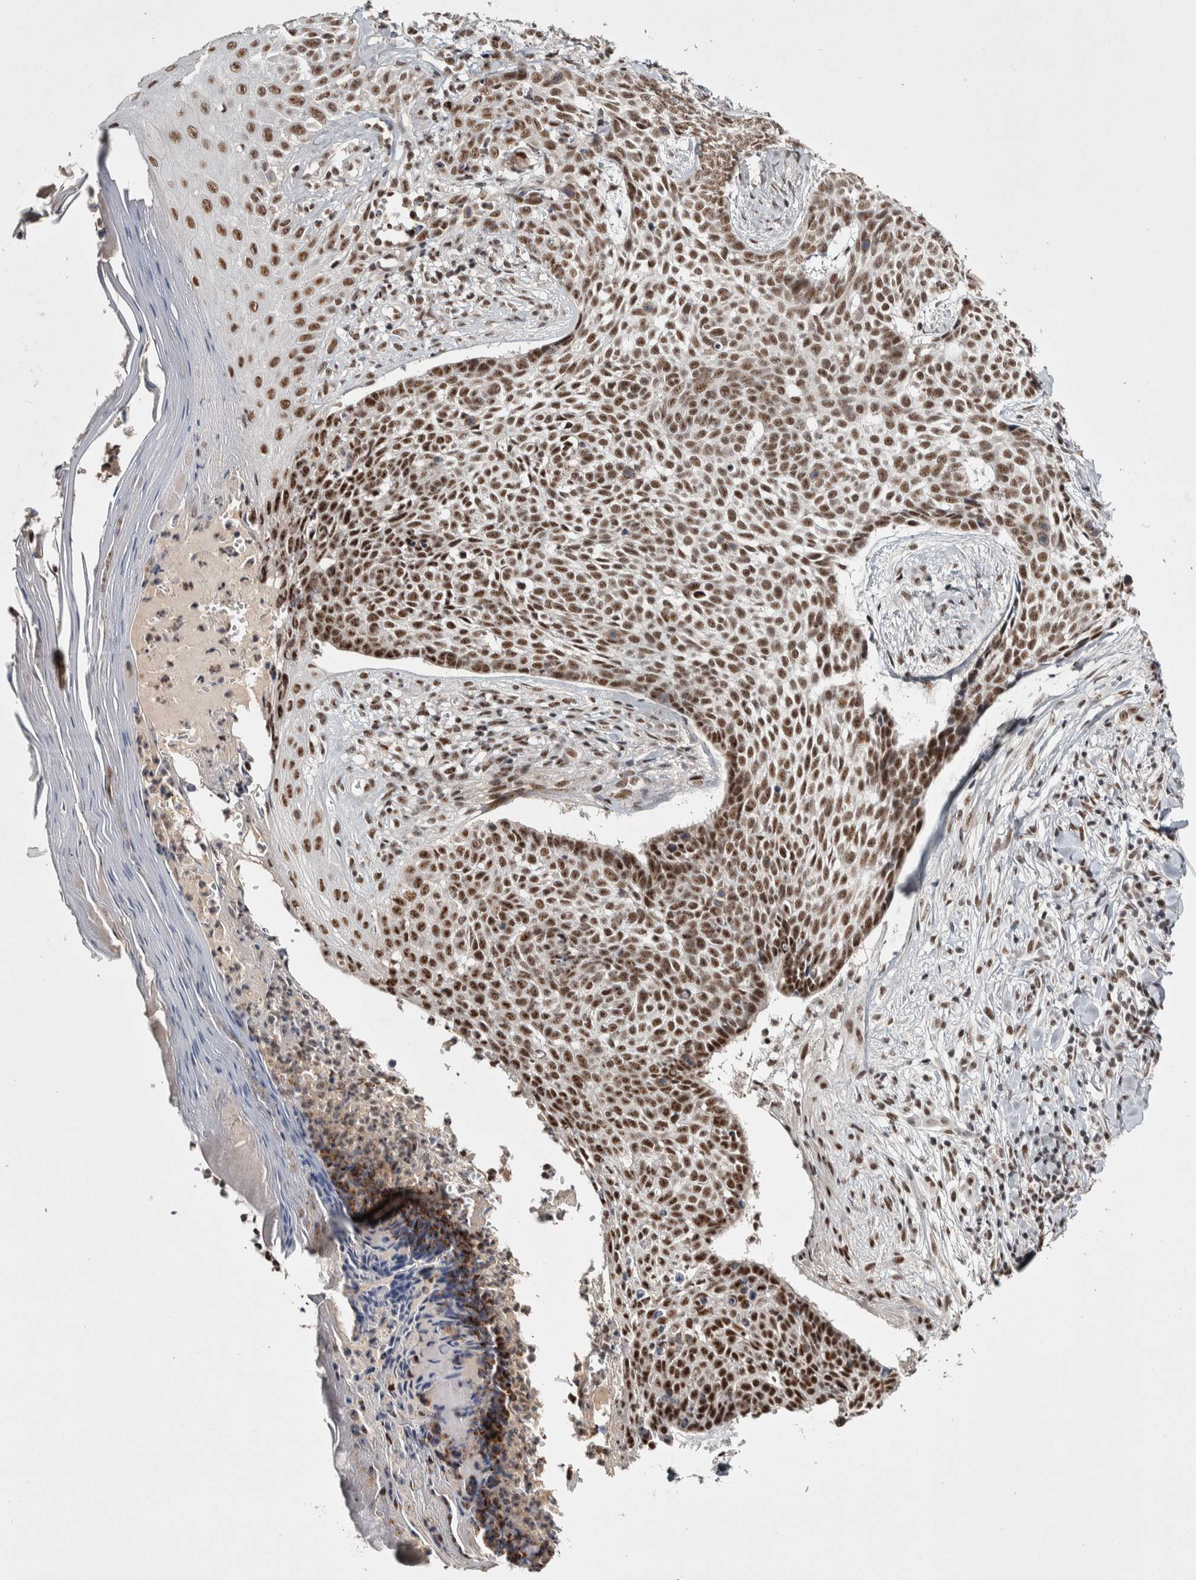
{"staining": {"intensity": "moderate", "quantity": ">75%", "location": "nuclear"}, "tissue": "skin cancer", "cell_type": "Tumor cells", "image_type": "cancer", "snomed": [{"axis": "morphology", "description": "Normal tissue, NOS"}, {"axis": "morphology", "description": "Basal cell carcinoma"}, {"axis": "topography", "description": "Skin"}], "caption": "DAB (3,3'-diaminobenzidine) immunohistochemical staining of basal cell carcinoma (skin) reveals moderate nuclear protein expression in about >75% of tumor cells.", "gene": "ASPN", "patient": {"sex": "male", "age": 67}}